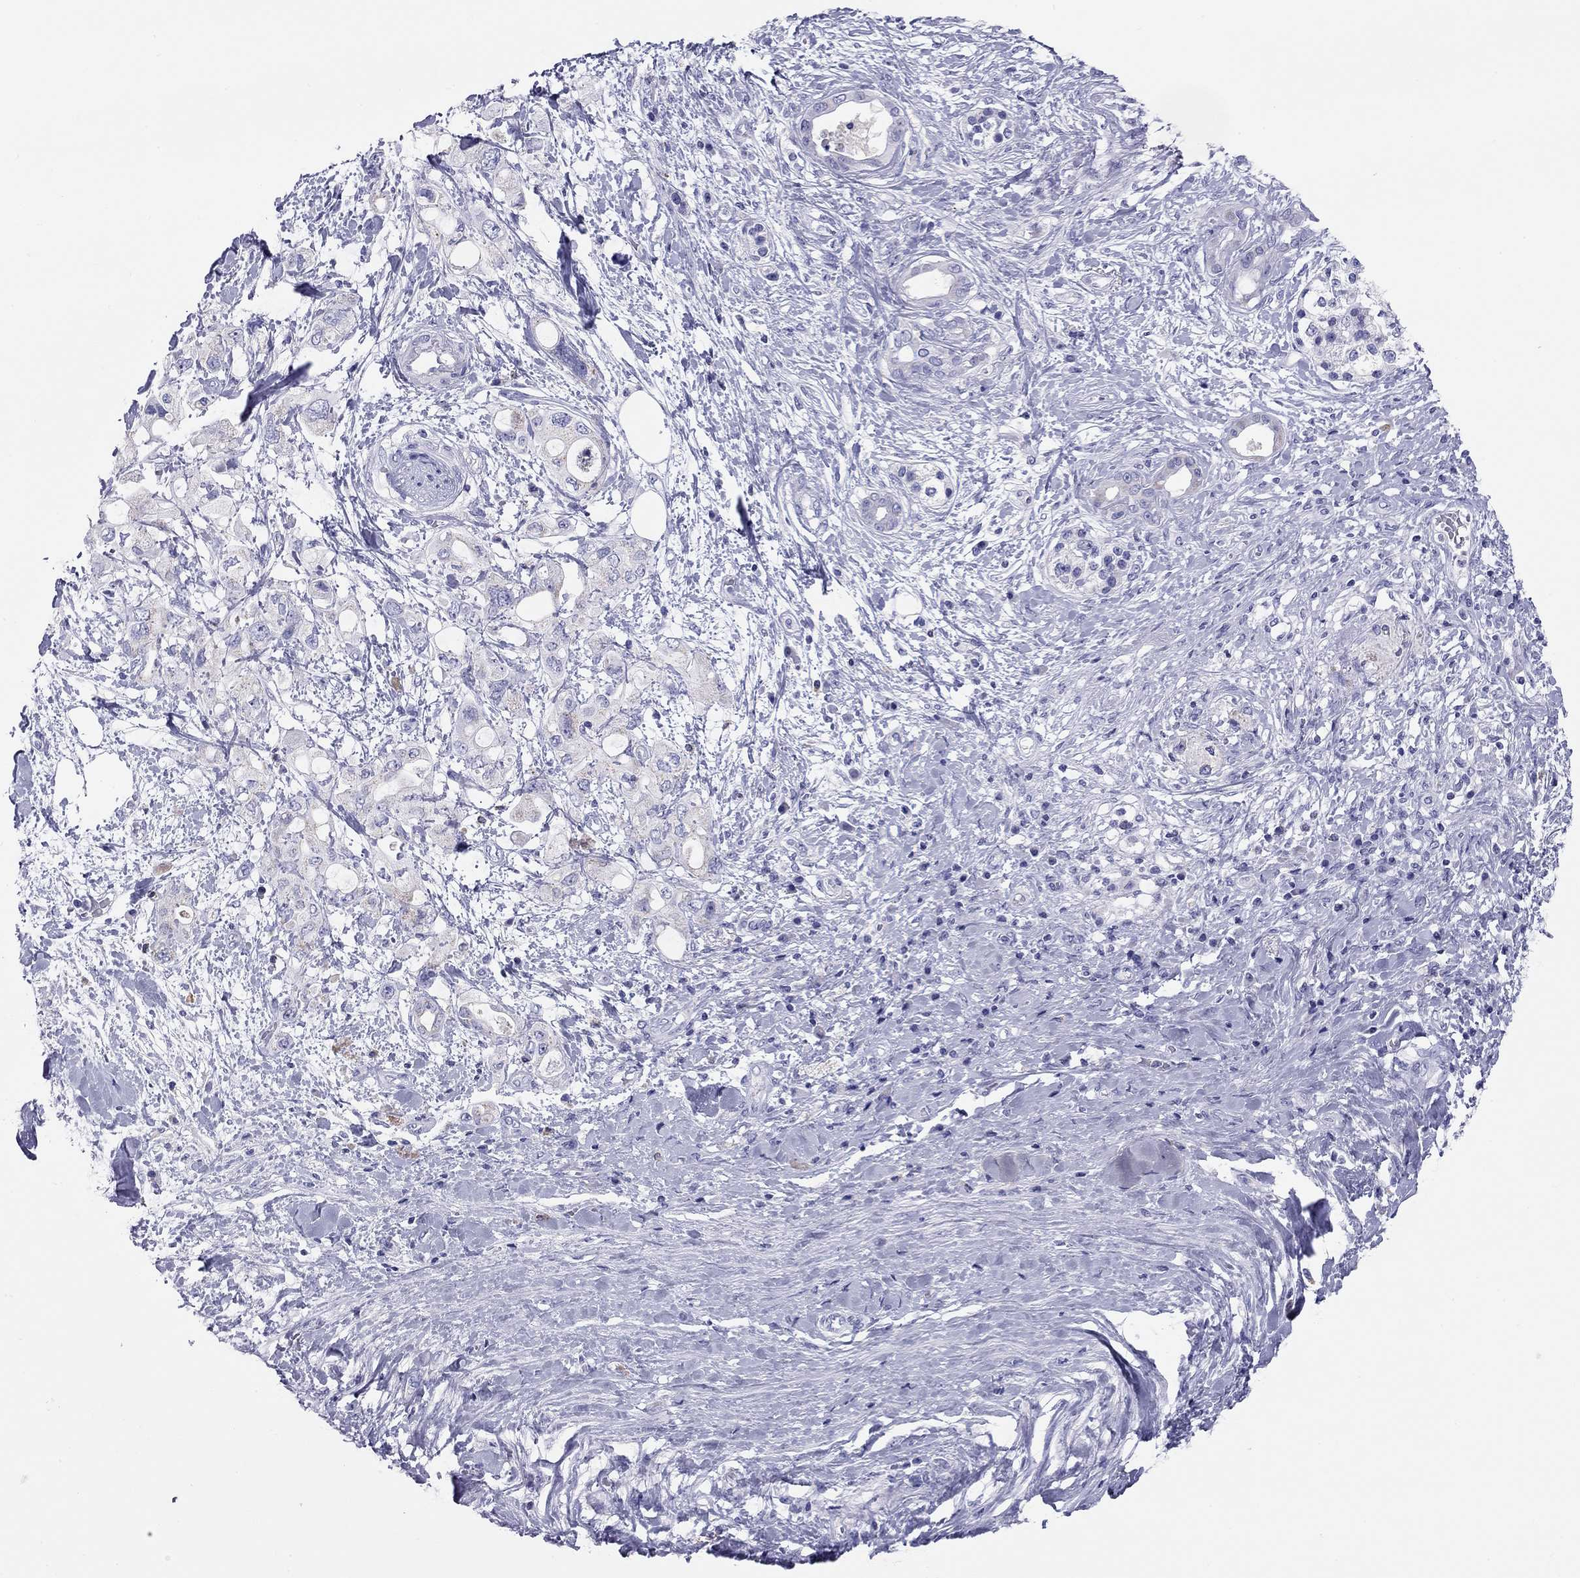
{"staining": {"intensity": "negative", "quantity": "none", "location": "none"}, "tissue": "pancreatic cancer", "cell_type": "Tumor cells", "image_type": "cancer", "snomed": [{"axis": "morphology", "description": "Adenocarcinoma, NOS"}, {"axis": "topography", "description": "Pancreas"}], "caption": "IHC photomicrograph of pancreatic cancer (adenocarcinoma) stained for a protein (brown), which shows no staining in tumor cells.", "gene": "DPY19L2", "patient": {"sex": "female", "age": 56}}